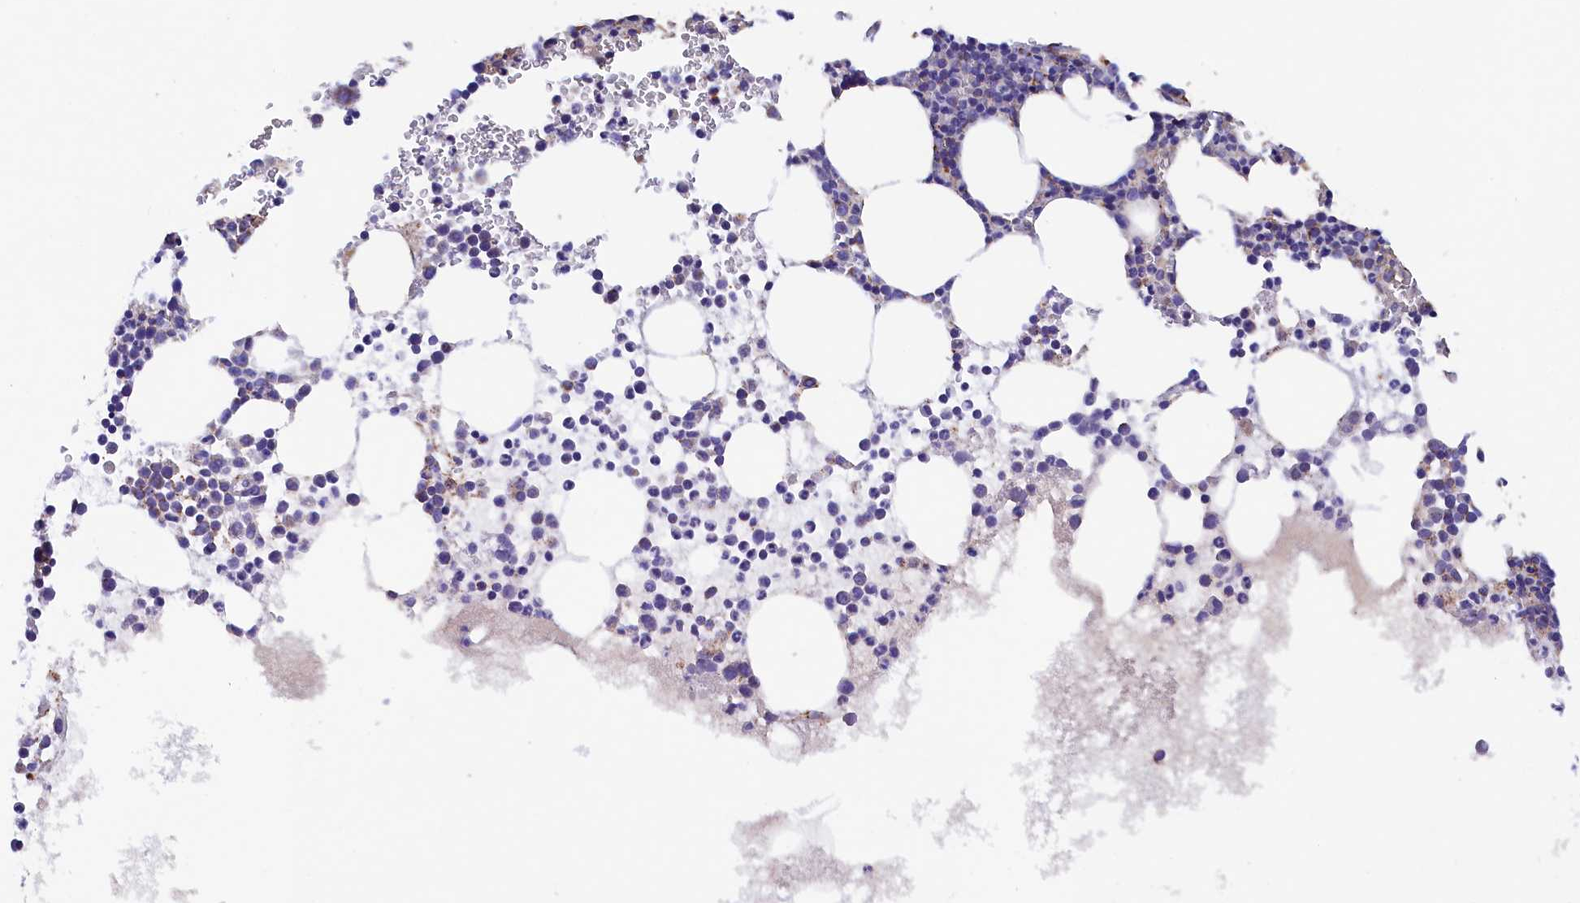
{"staining": {"intensity": "moderate", "quantity": "<25%", "location": "cytoplasmic/membranous"}, "tissue": "bone marrow", "cell_type": "Hematopoietic cells", "image_type": "normal", "snomed": [{"axis": "morphology", "description": "Normal tissue, NOS"}, {"axis": "topography", "description": "Bone marrow"}], "caption": "Hematopoietic cells display moderate cytoplasmic/membranous positivity in approximately <25% of cells in unremarkable bone marrow.", "gene": "SLC39A3", "patient": {"sex": "female", "age": 78}}